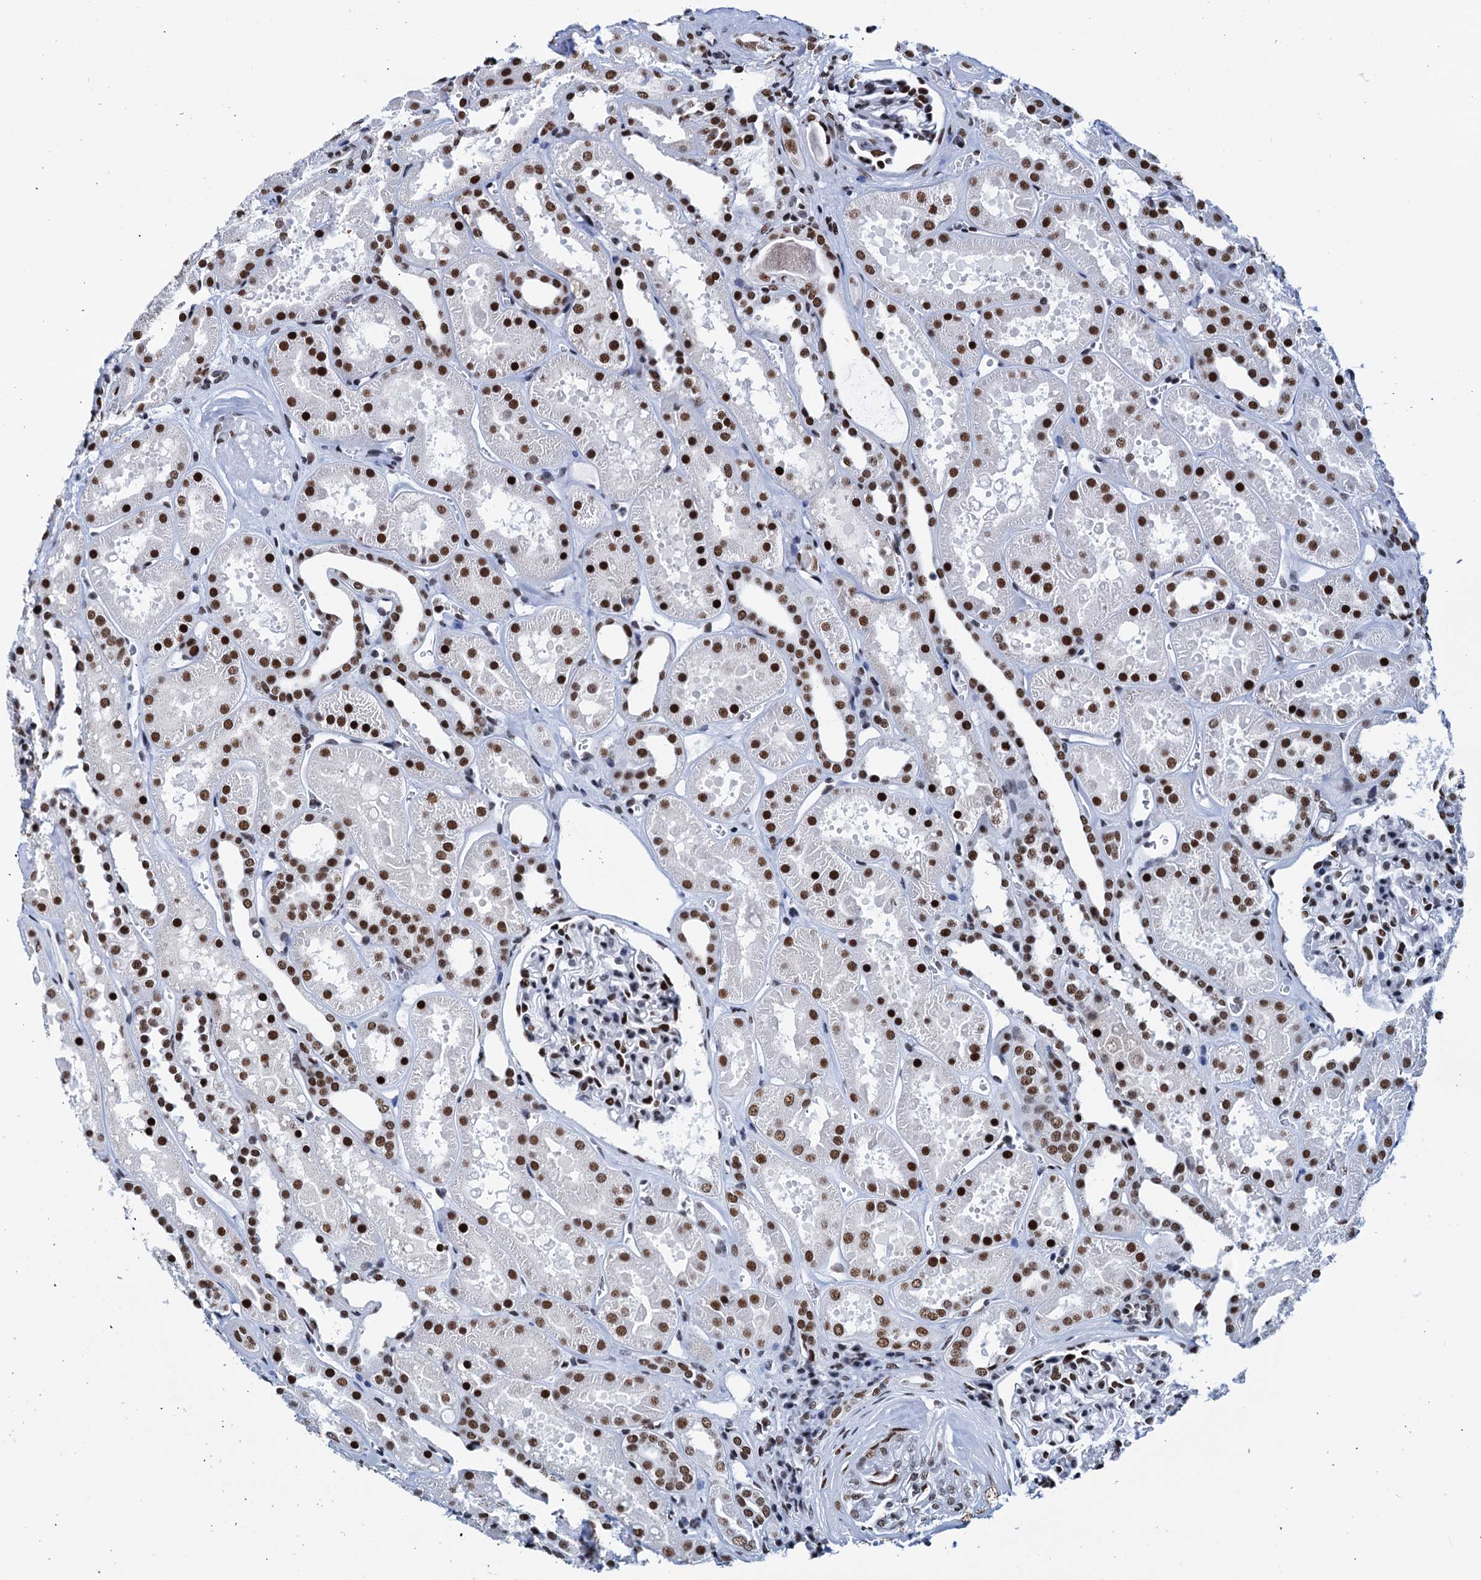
{"staining": {"intensity": "strong", "quantity": "25%-75%", "location": "nuclear"}, "tissue": "kidney", "cell_type": "Cells in glomeruli", "image_type": "normal", "snomed": [{"axis": "morphology", "description": "Normal tissue, NOS"}, {"axis": "topography", "description": "Kidney"}], "caption": "A micrograph of human kidney stained for a protein displays strong nuclear brown staining in cells in glomeruli. The staining was performed using DAB (3,3'-diaminobenzidine), with brown indicating positive protein expression. Nuclei are stained blue with hematoxylin.", "gene": "SLTM", "patient": {"sex": "female", "age": 41}}